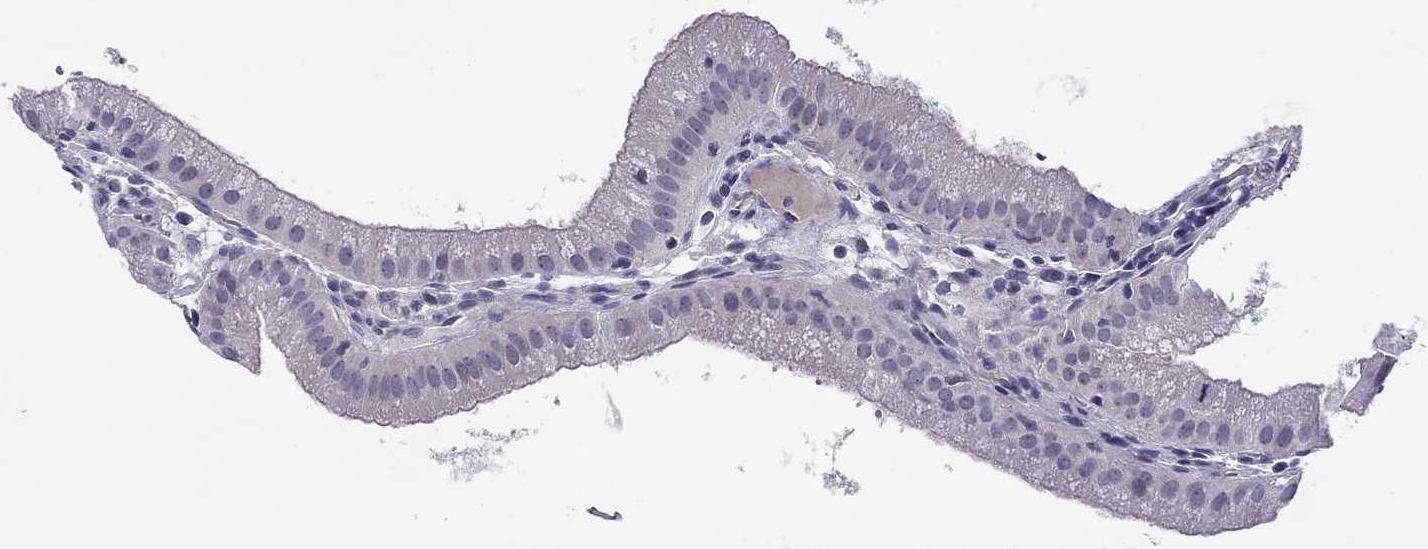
{"staining": {"intensity": "negative", "quantity": "none", "location": "none"}, "tissue": "gallbladder", "cell_type": "Glandular cells", "image_type": "normal", "snomed": [{"axis": "morphology", "description": "Normal tissue, NOS"}, {"axis": "topography", "description": "Gallbladder"}], "caption": "A high-resolution micrograph shows immunohistochemistry staining of benign gallbladder, which exhibits no significant expression in glandular cells.", "gene": "CMYA5", "patient": {"sex": "male", "age": 67}}